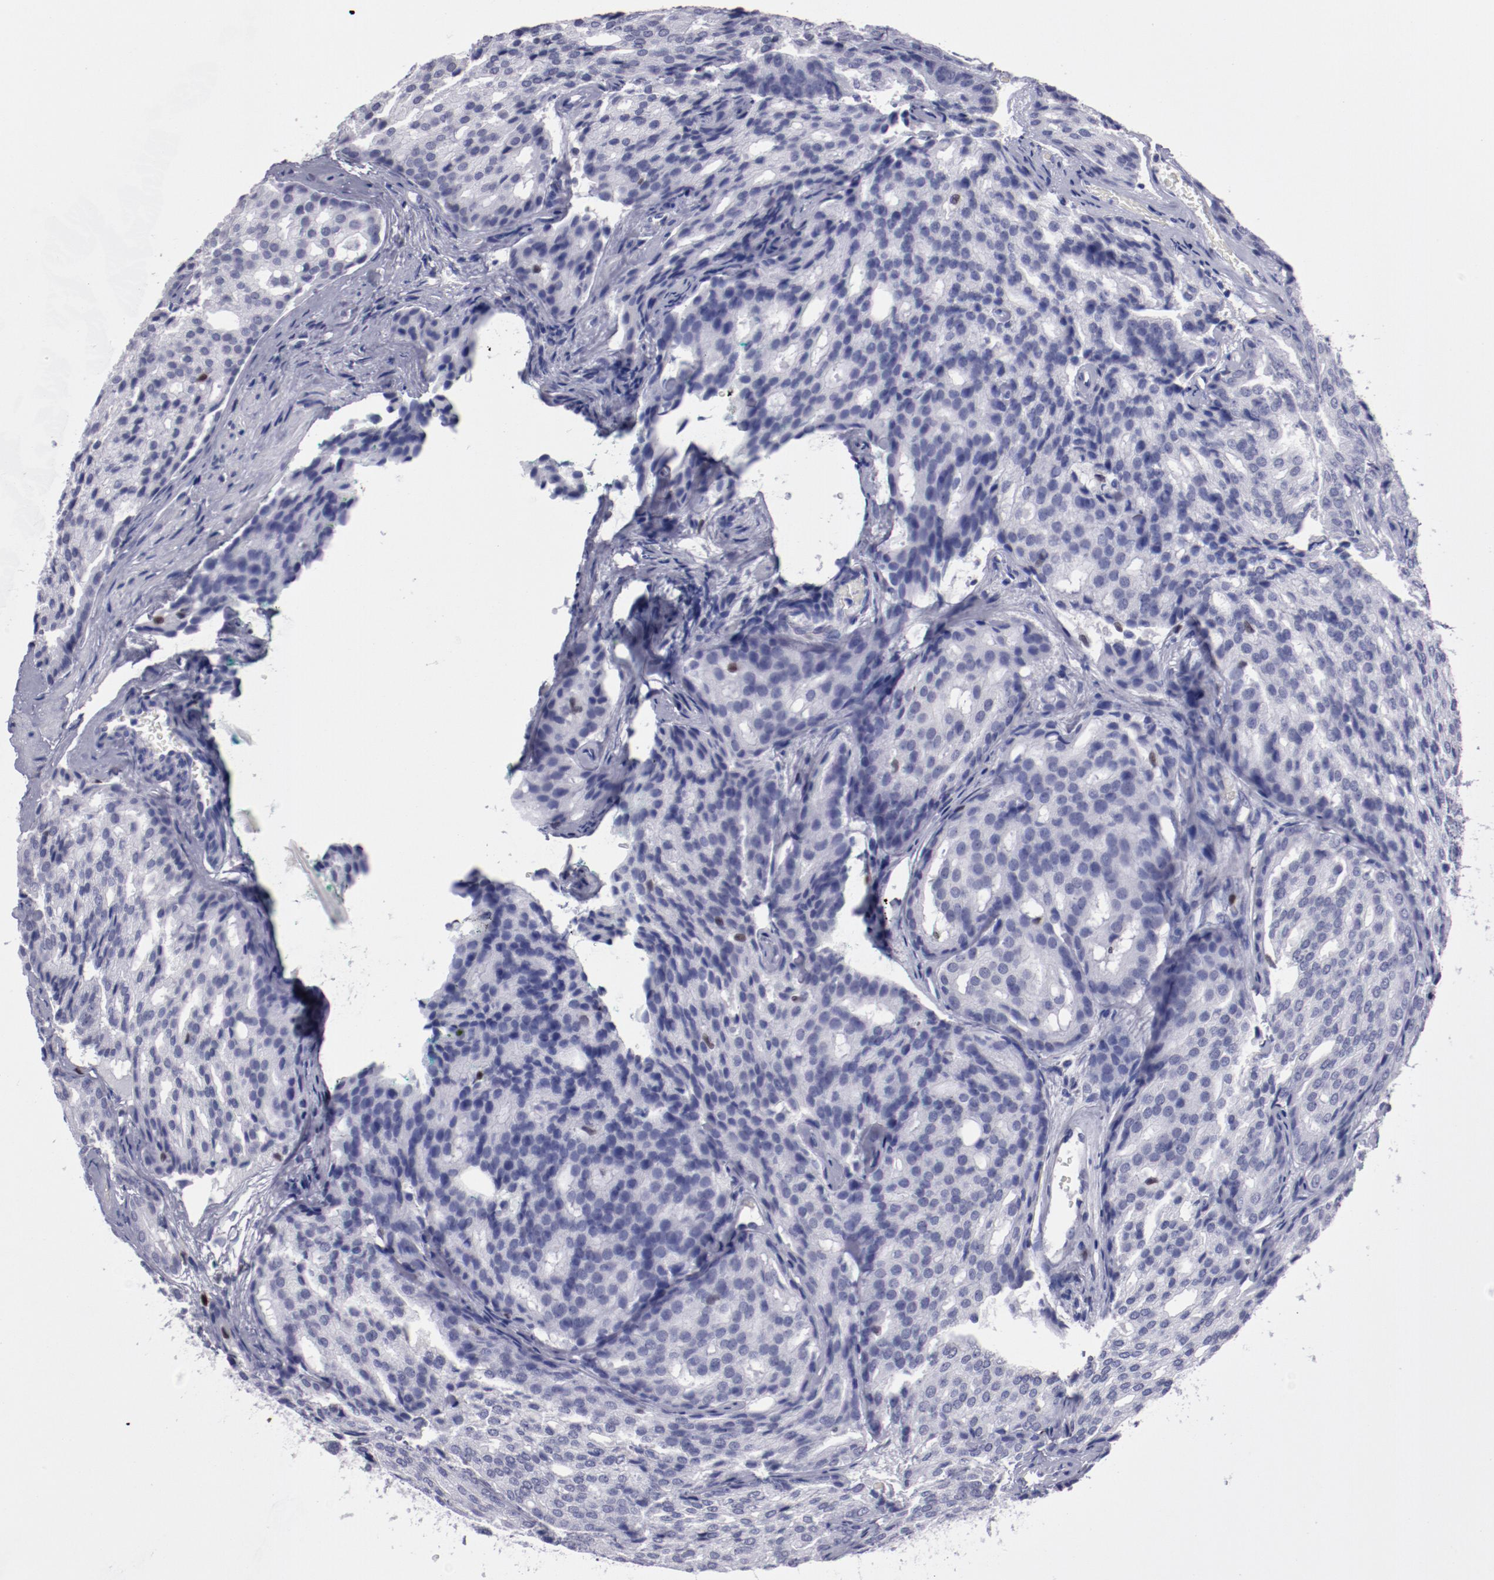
{"staining": {"intensity": "negative", "quantity": "none", "location": "none"}, "tissue": "prostate cancer", "cell_type": "Tumor cells", "image_type": "cancer", "snomed": [{"axis": "morphology", "description": "Adenocarcinoma, High grade"}, {"axis": "topography", "description": "Prostate"}], "caption": "Immunohistochemical staining of adenocarcinoma (high-grade) (prostate) exhibits no significant staining in tumor cells.", "gene": "IRF8", "patient": {"sex": "male", "age": 64}}